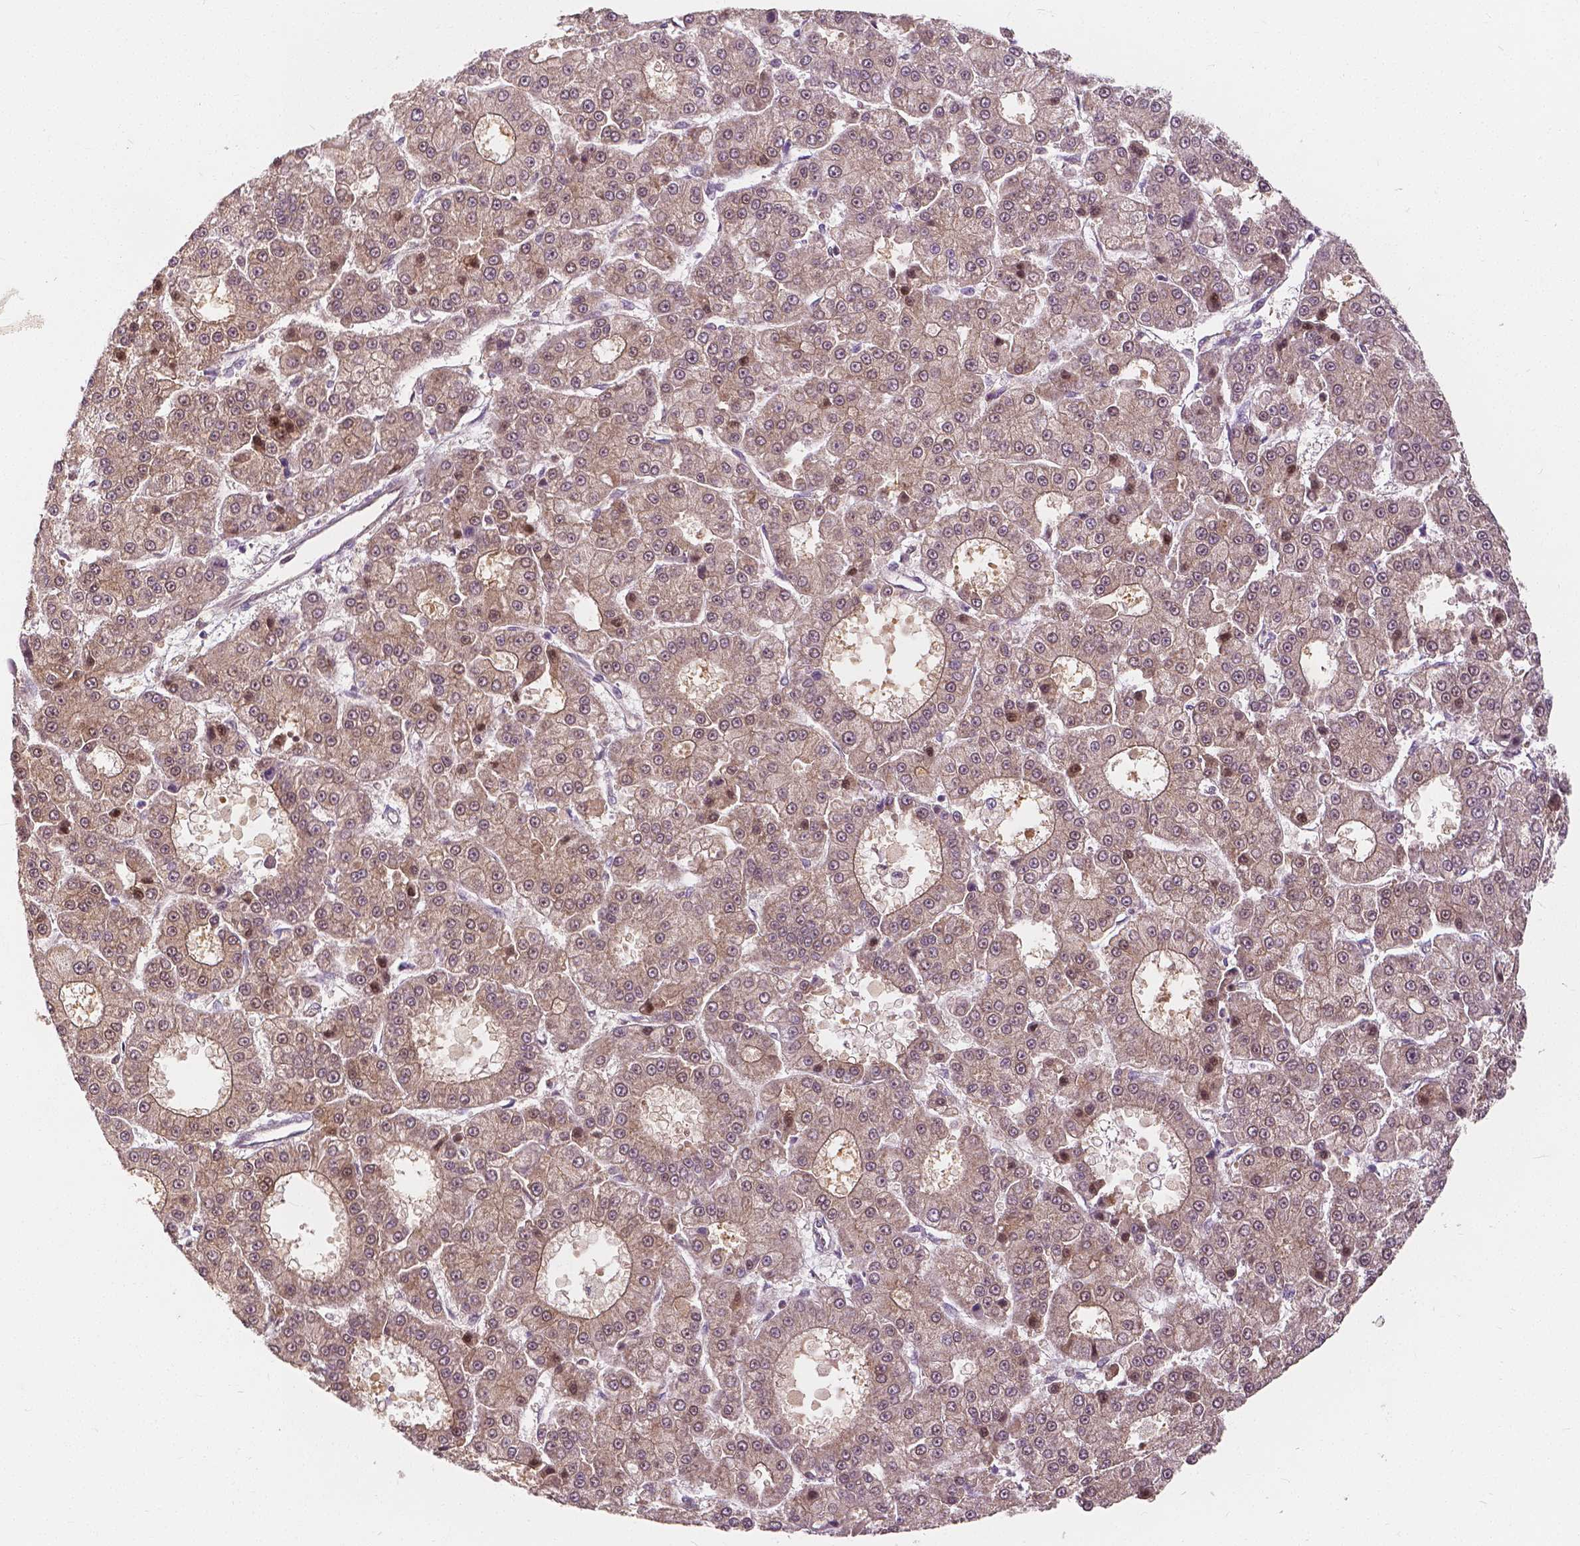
{"staining": {"intensity": "moderate", "quantity": "25%-75%", "location": "cytoplasmic/membranous,nuclear"}, "tissue": "liver cancer", "cell_type": "Tumor cells", "image_type": "cancer", "snomed": [{"axis": "morphology", "description": "Carcinoma, Hepatocellular, NOS"}, {"axis": "topography", "description": "Liver"}], "caption": "About 25%-75% of tumor cells in liver hepatocellular carcinoma reveal moderate cytoplasmic/membranous and nuclear protein positivity as visualized by brown immunohistochemical staining.", "gene": "NAPRT", "patient": {"sex": "male", "age": 70}}